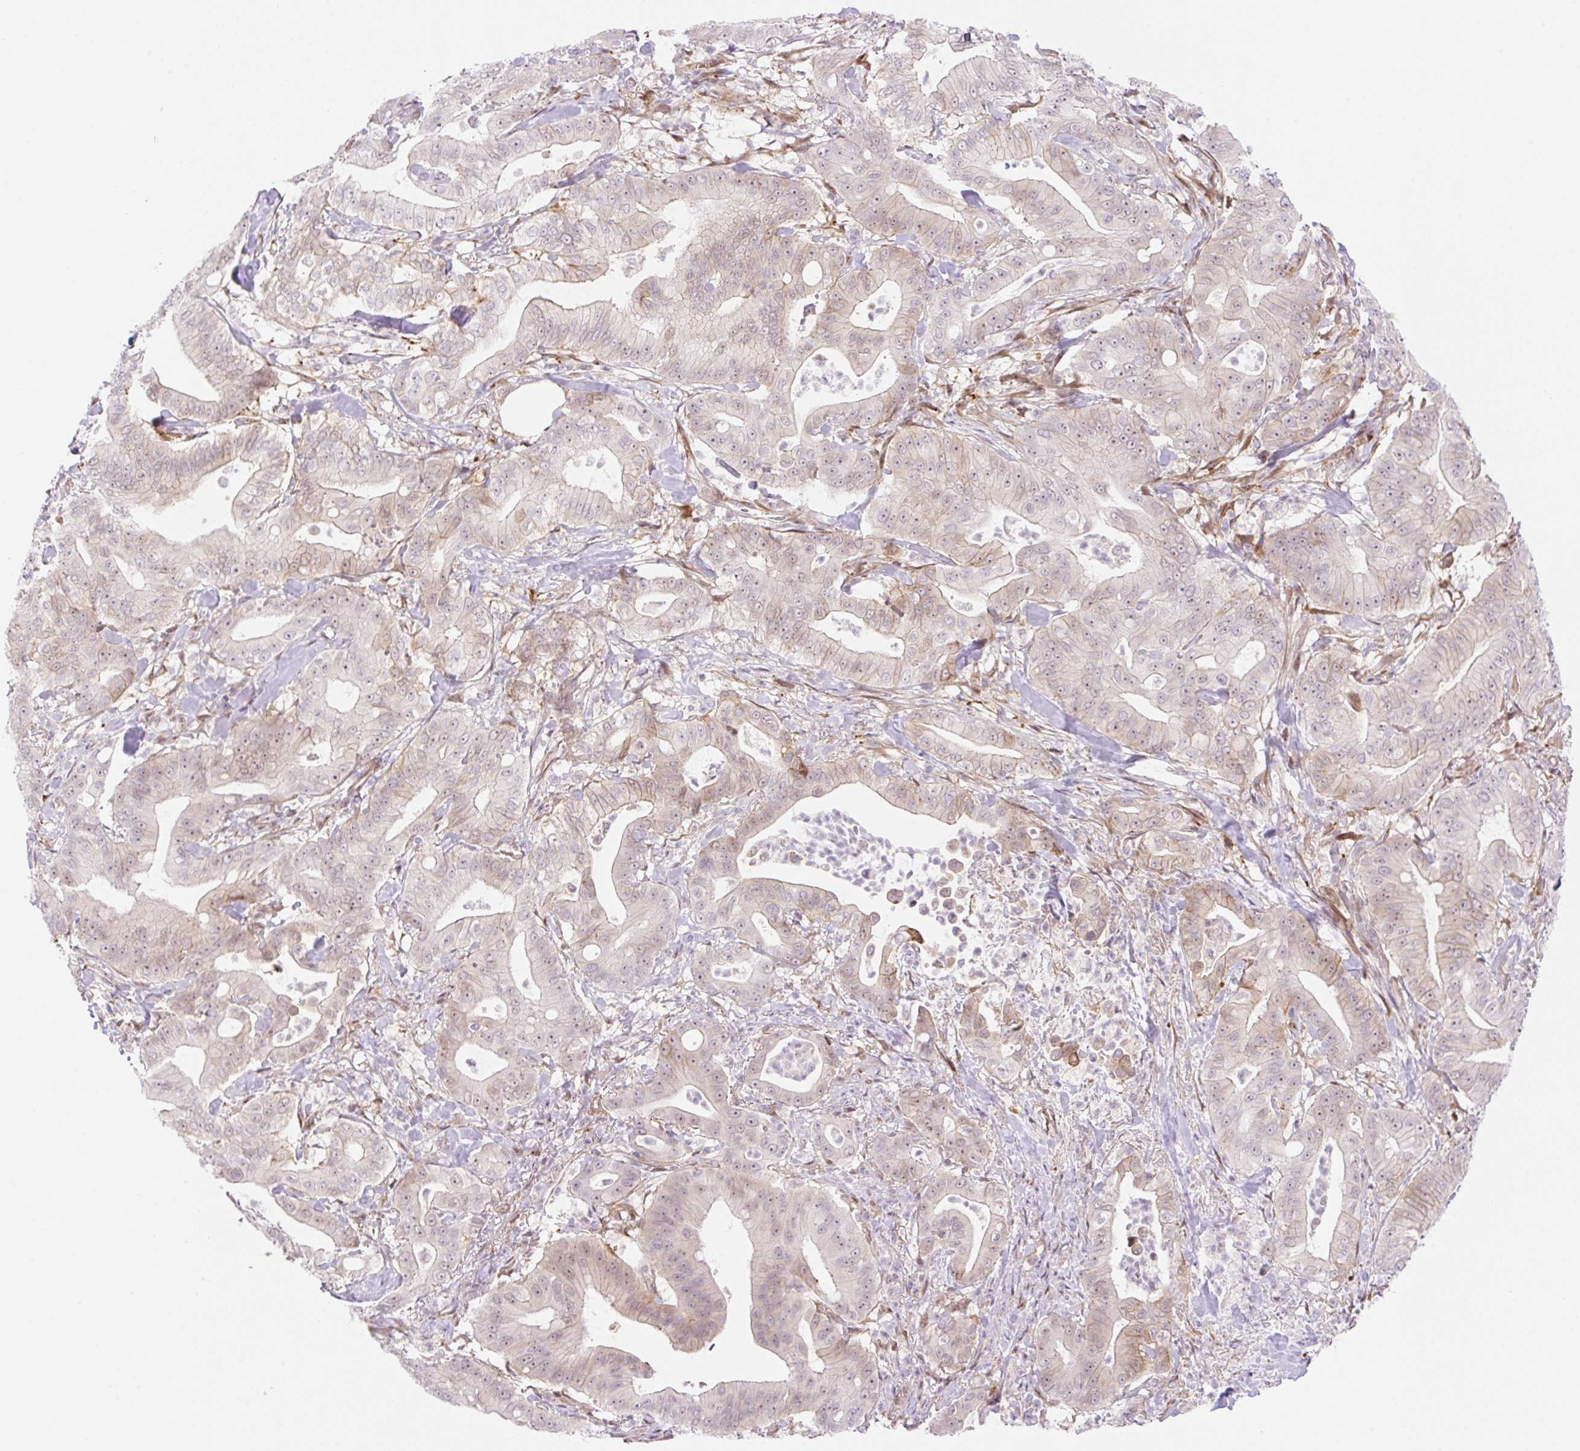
{"staining": {"intensity": "moderate", "quantity": "<25%", "location": "cytoplasmic/membranous,nuclear"}, "tissue": "pancreatic cancer", "cell_type": "Tumor cells", "image_type": "cancer", "snomed": [{"axis": "morphology", "description": "Adenocarcinoma, NOS"}, {"axis": "topography", "description": "Pancreas"}], "caption": "This image exhibits adenocarcinoma (pancreatic) stained with immunohistochemistry (IHC) to label a protein in brown. The cytoplasmic/membranous and nuclear of tumor cells show moderate positivity for the protein. Nuclei are counter-stained blue.", "gene": "ZFP41", "patient": {"sex": "male", "age": 71}}